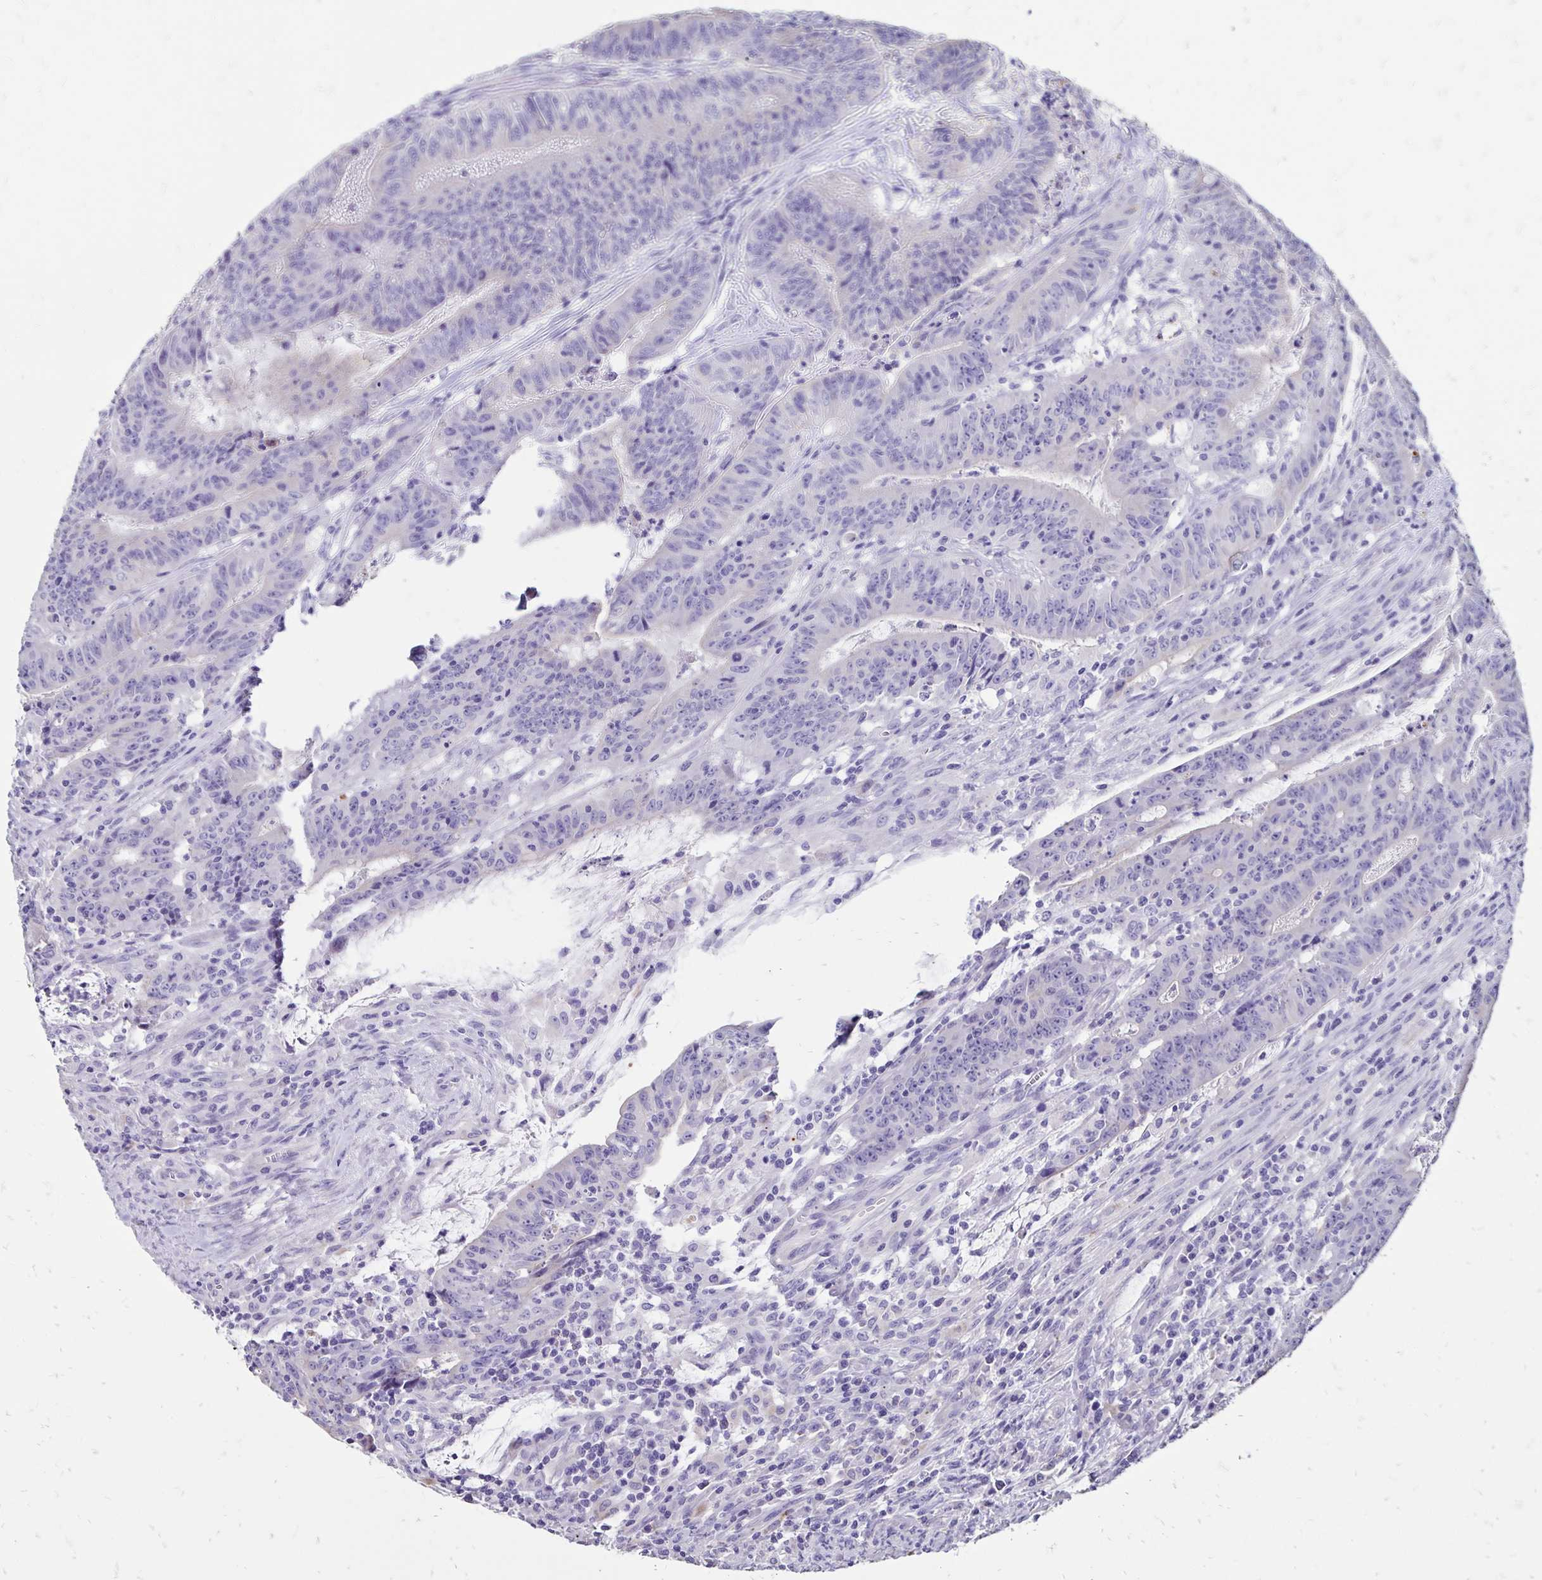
{"staining": {"intensity": "negative", "quantity": "none", "location": "none"}, "tissue": "colorectal cancer", "cell_type": "Tumor cells", "image_type": "cancer", "snomed": [{"axis": "morphology", "description": "Adenocarcinoma, NOS"}, {"axis": "topography", "description": "Colon"}], "caption": "Colorectal cancer was stained to show a protein in brown. There is no significant positivity in tumor cells.", "gene": "EVPL", "patient": {"sex": "male", "age": 33}}